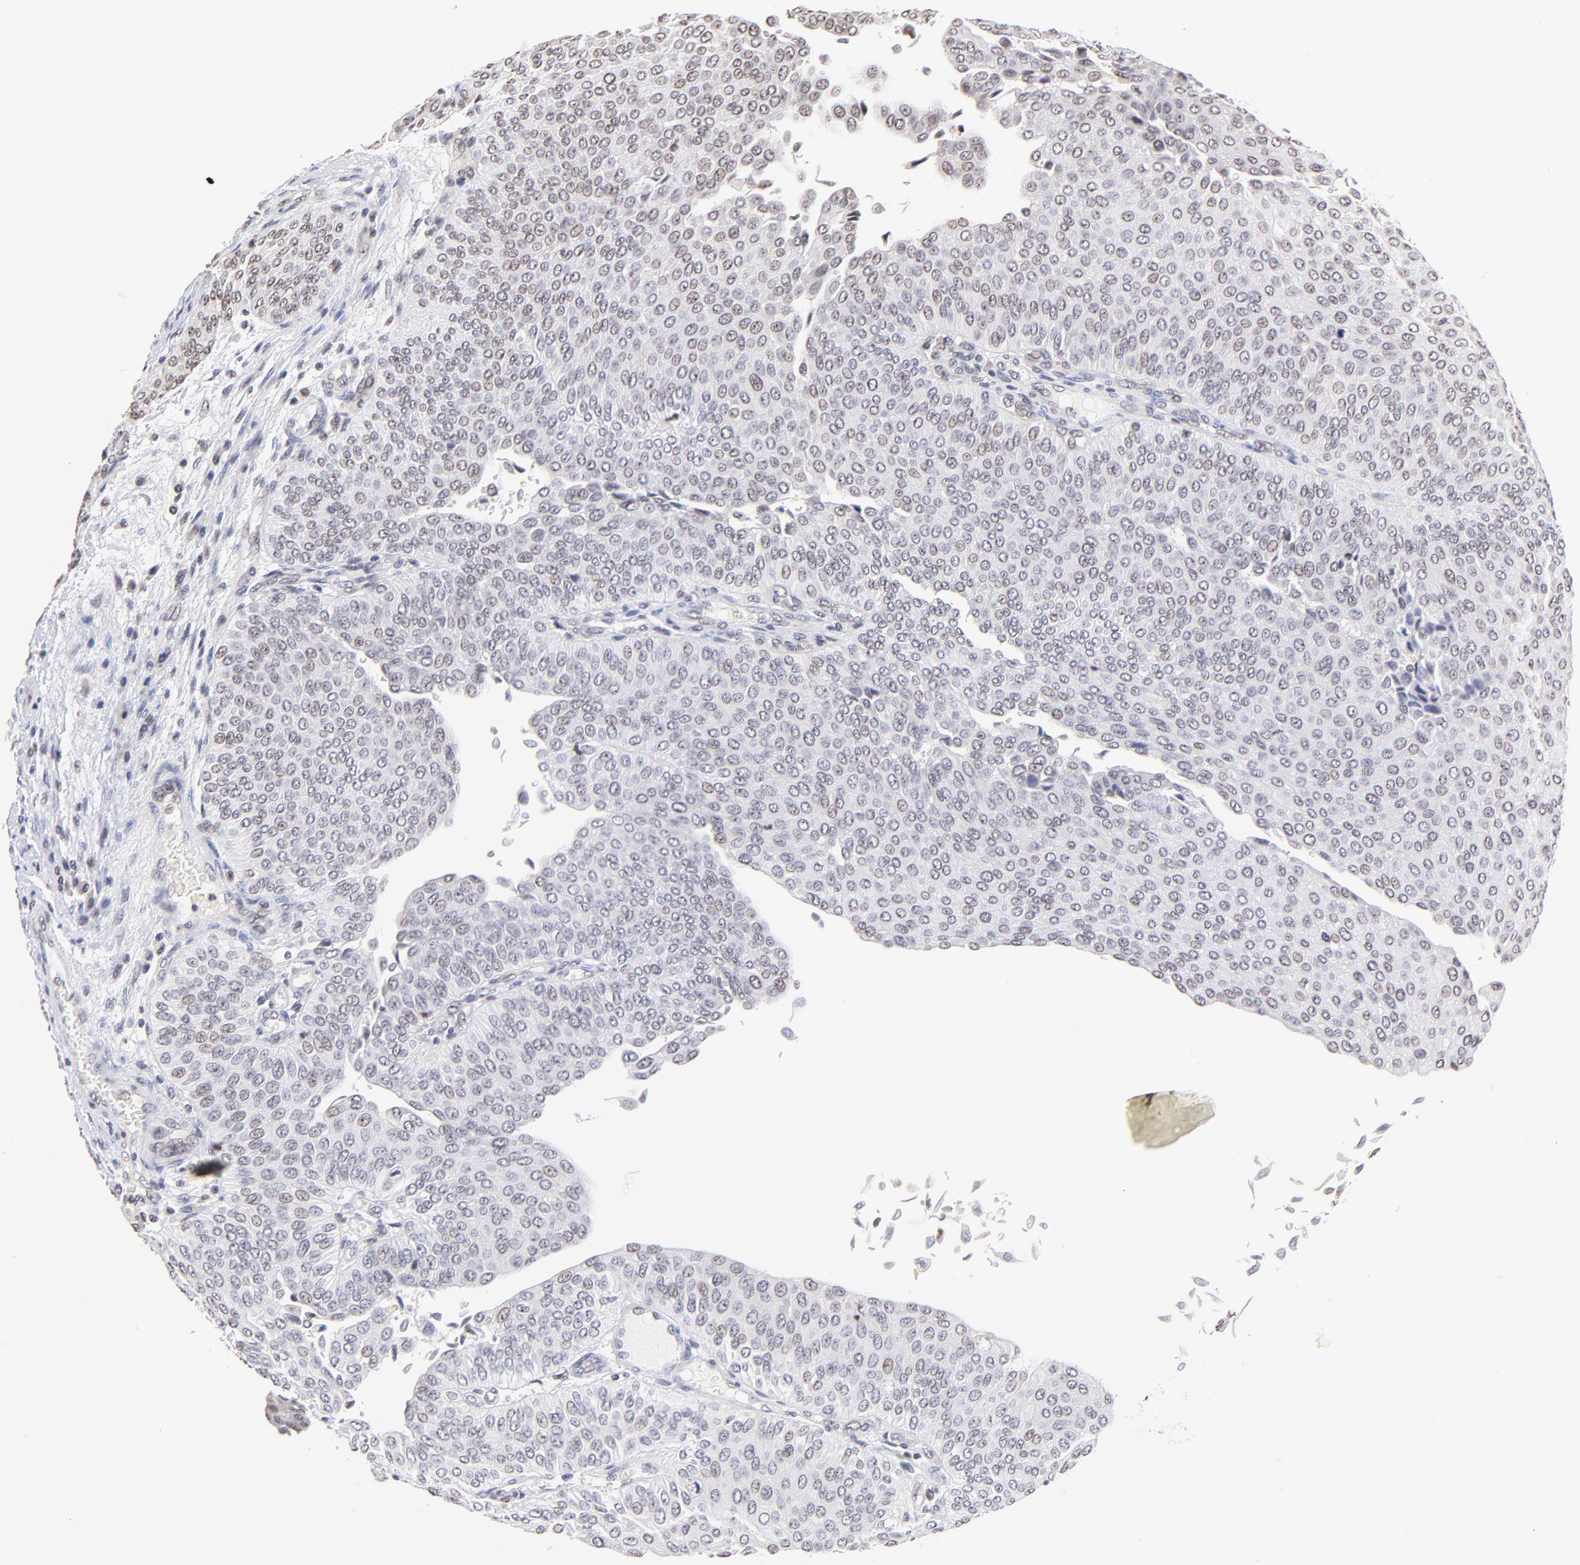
{"staining": {"intensity": "weak", "quantity": "25%-75%", "location": "nuclear"}, "tissue": "urothelial cancer", "cell_type": "Tumor cells", "image_type": "cancer", "snomed": [{"axis": "morphology", "description": "Urothelial carcinoma, Low grade"}, {"axis": "topography", "description": "Urinary bladder"}], "caption": "An image of urothelial cancer stained for a protein demonstrates weak nuclear brown staining in tumor cells.", "gene": "ZNF670", "patient": {"sex": "male", "age": 64}}